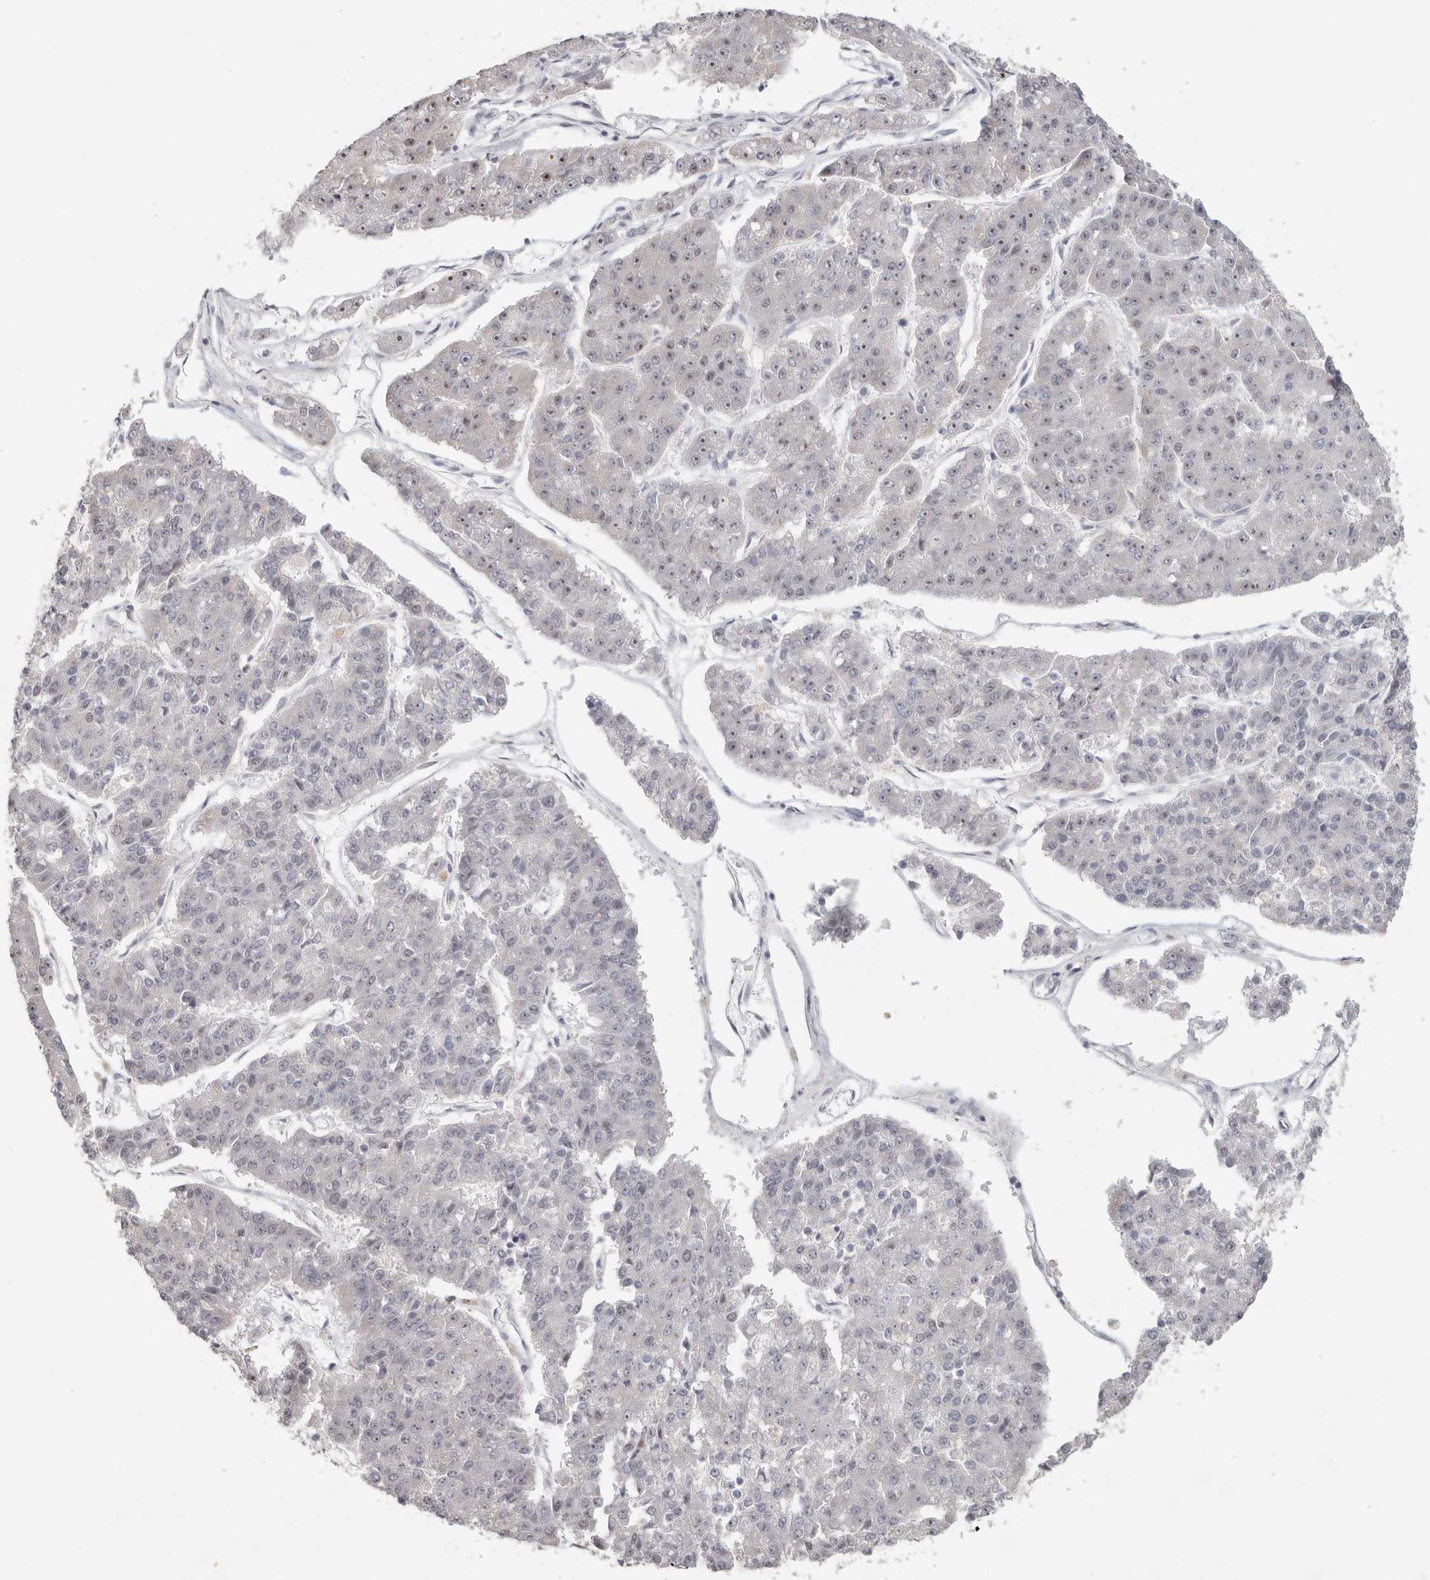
{"staining": {"intensity": "moderate", "quantity": "<25%", "location": "nuclear"}, "tissue": "pancreatic cancer", "cell_type": "Tumor cells", "image_type": "cancer", "snomed": [{"axis": "morphology", "description": "Adenocarcinoma, NOS"}, {"axis": "topography", "description": "Pancreas"}], "caption": "Pancreatic adenocarcinoma stained with immunohistochemistry displays moderate nuclear expression in approximately <25% of tumor cells.", "gene": "LARP7", "patient": {"sex": "male", "age": 50}}